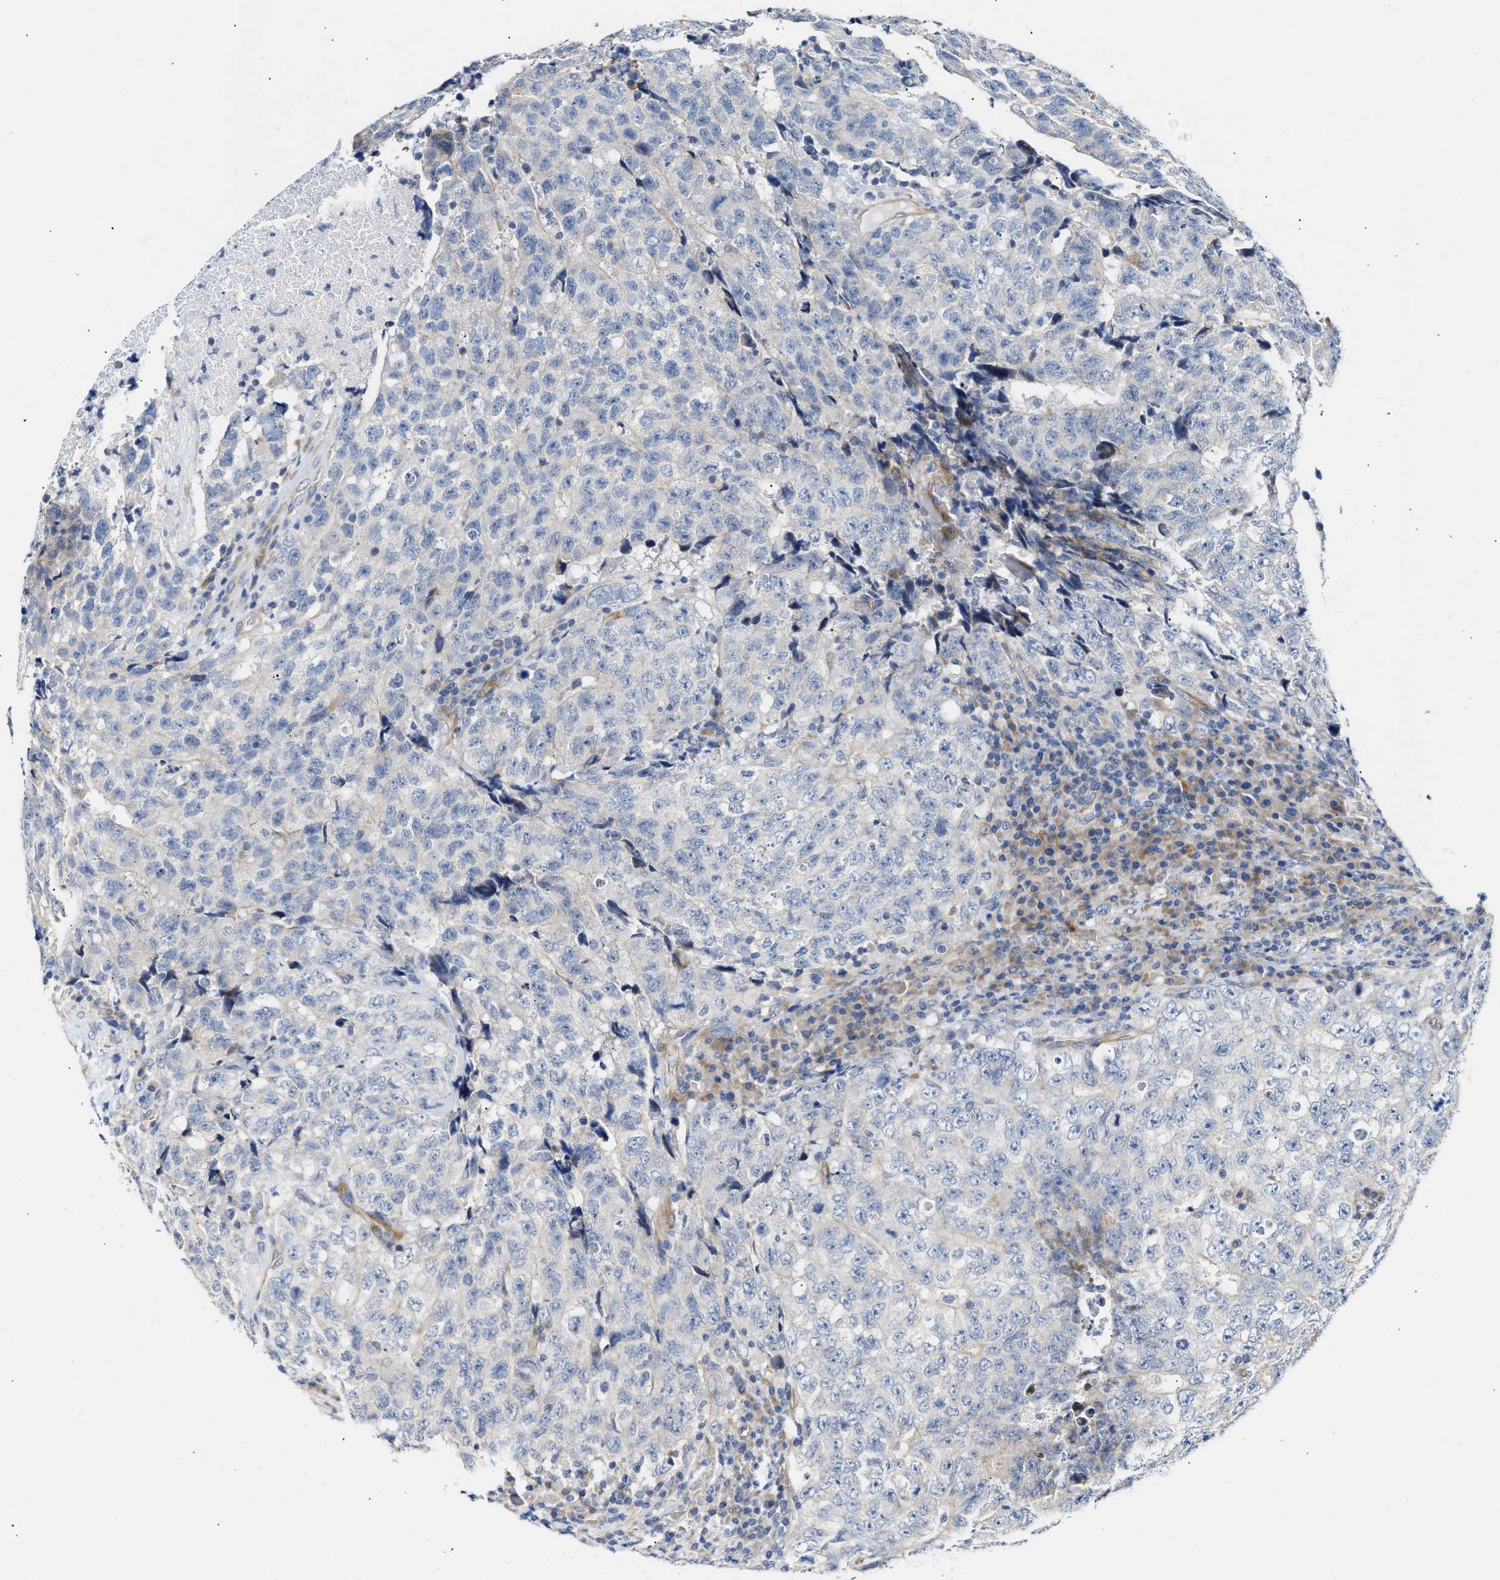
{"staining": {"intensity": "negative", "quantity": "none", "location": "none"}, "tissue": "testis cancer", "cell_type": "Tumor cells", "image_type": "cancer", "snomed": [{"axis": "morphology", "description": "Necrosis, NOS"}, {"axis": "morphology", "description": "Carcinoma, Embryonal, NOS"}, {"axis": "topography", "description": "Testis"}], "caption": "Image shows no protein staining in tumor cells of testis cancer (embryonal carcinoma) tissue. (Brightfield microscopy of DAB (3,3'-diaminobenzidine) IHC at high magnification).", "gene": "FHL1", "patient": {"sex": "male", "age": 19}}